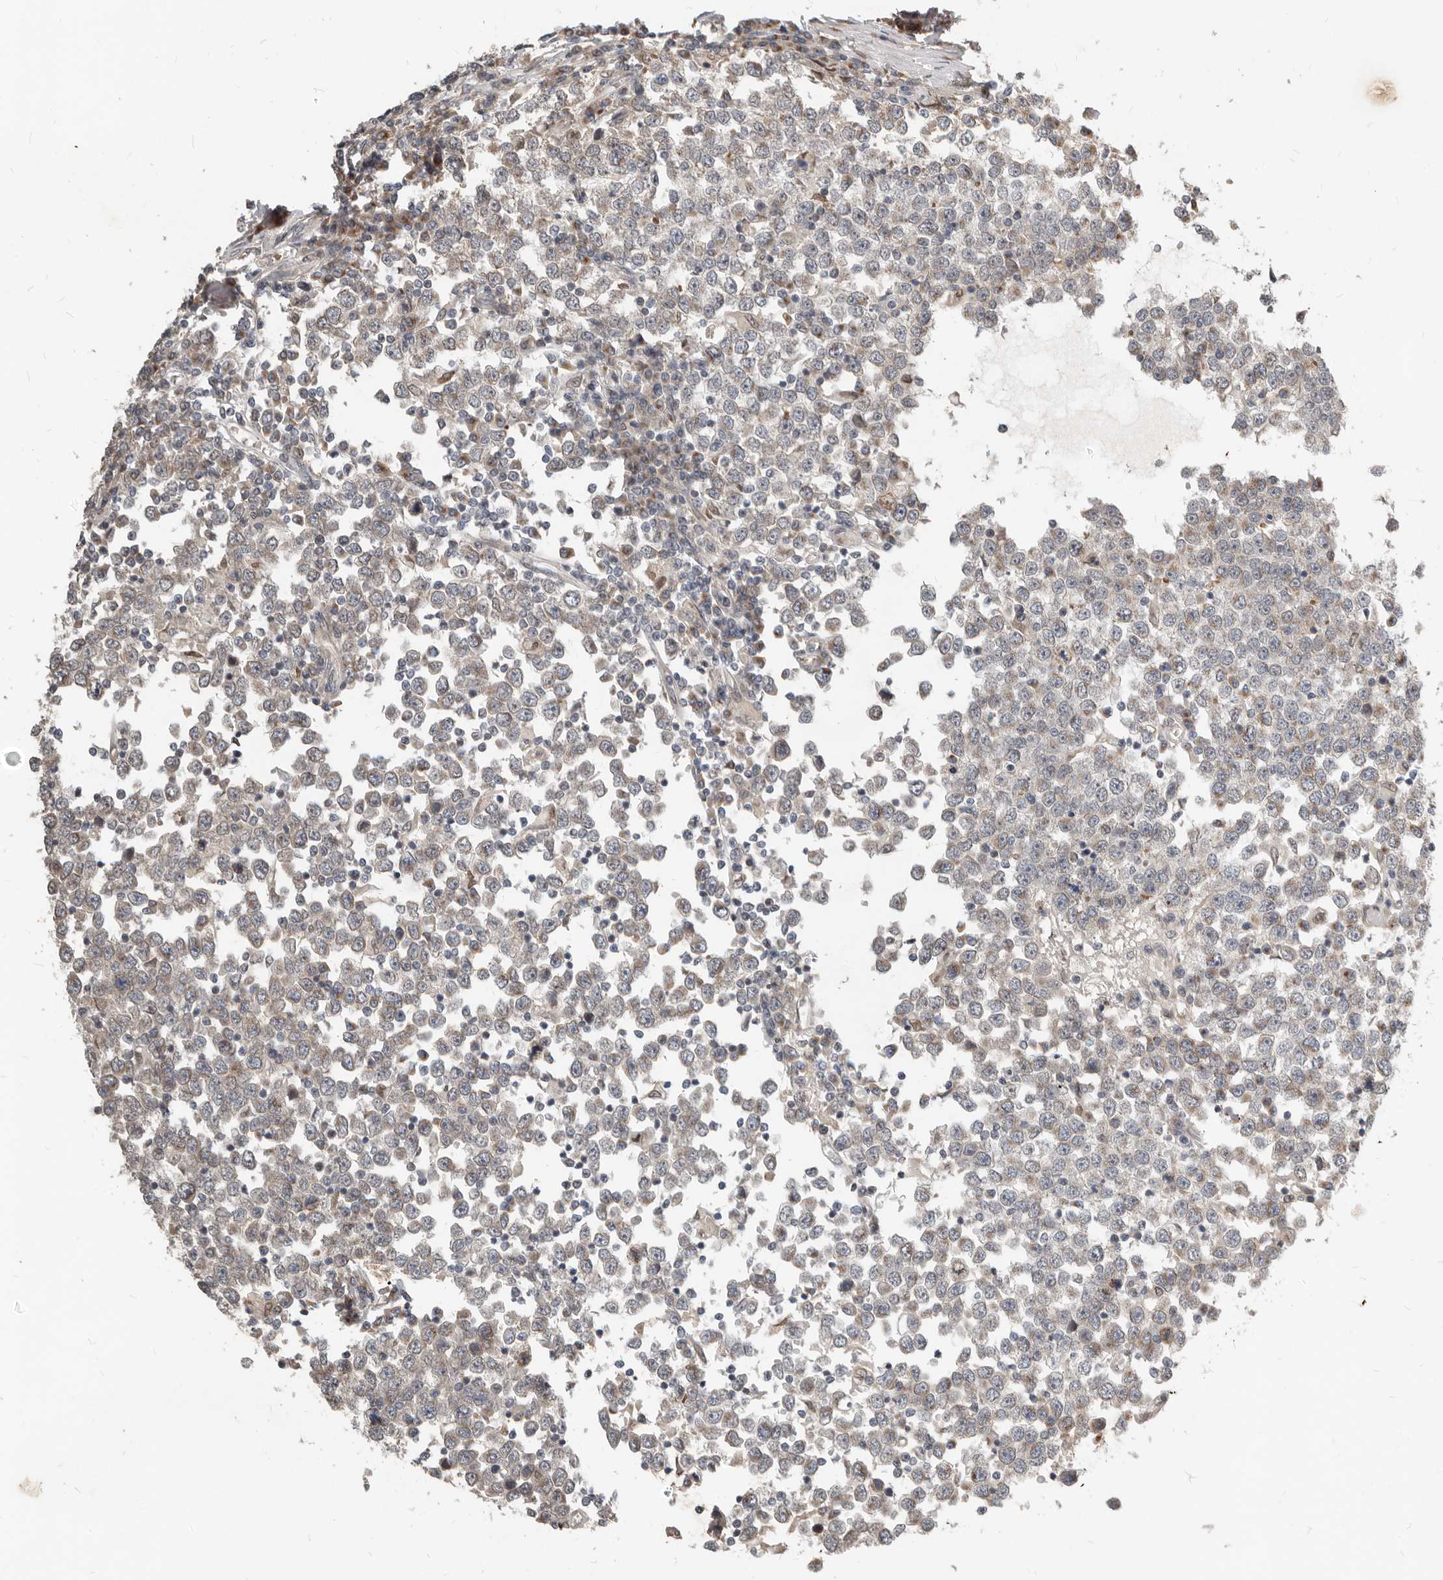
{"staining": {"intensity": "negative", "quantity": "none", "location": "none"}, "tissue": "testis cancer", "cell_type": "Tumor cells", "image_type": "cancer", "snomed": [{"axis": "morphology", "description": "Seminoma, NOS"}, {"axis": "topography", "description": "Testis"}], "caption": "Tumor cells show no significant protein staining in testis cancer (seminoma). Nuclei are stained in blue.", "gene": "NPY4R", "patient": {"sex": "male", "age": 65}}